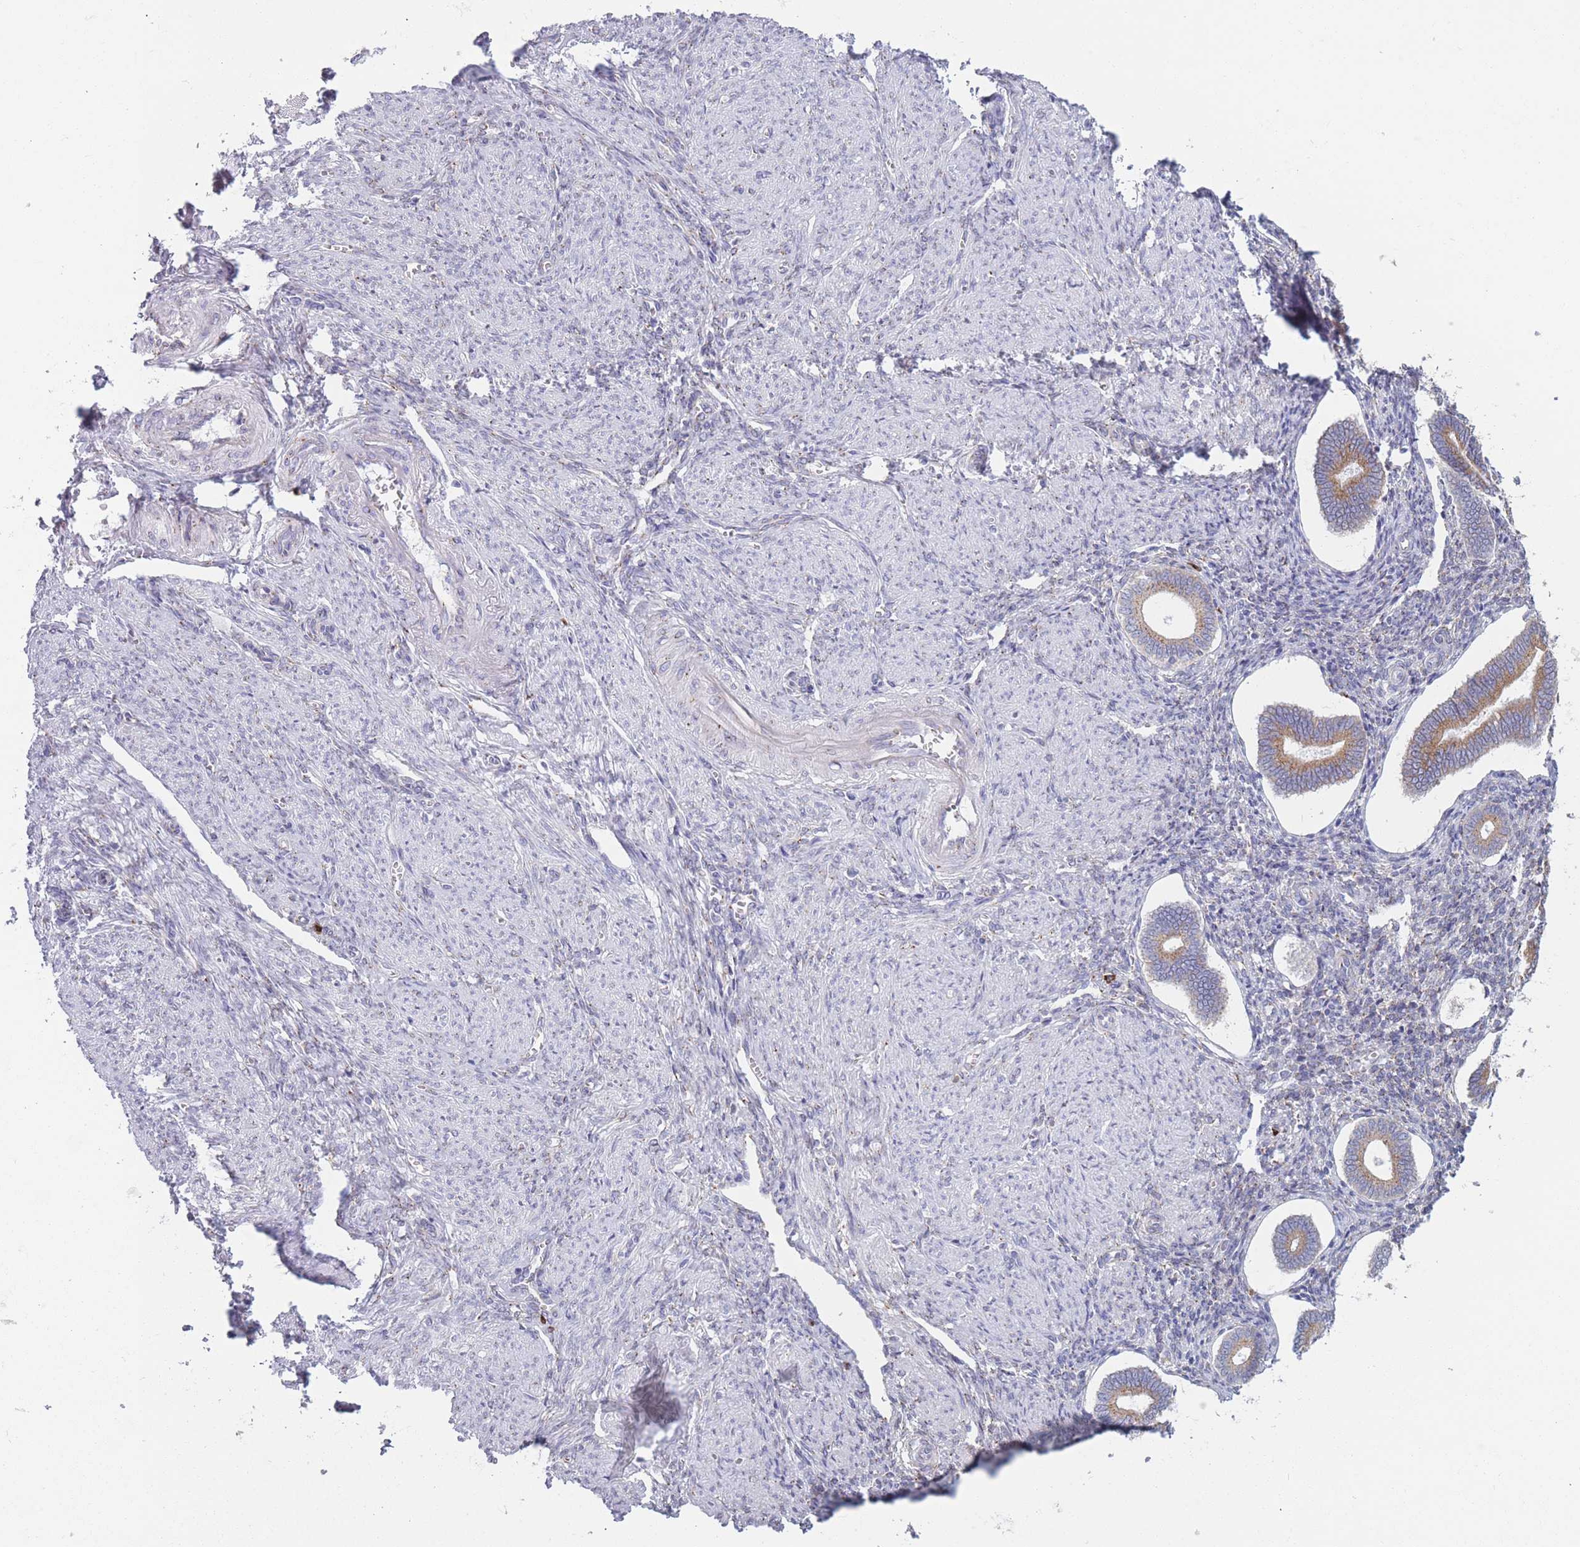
{"staining": {"intensity": "weak", "quantity": "25%-75%", "location": "cytoplasmic/membranous"}, "tissue": "endometrium", "cell_type": "Cells in endometrial stroma", "image_type": "normal", "snomed": [{"axis": "morphology", "description": "Normal tissue, NOS"}, {"axis": "topography", "description": "Endometrium"}], "caption": "The histopathology image exhibits staining of normal endometrium, revealing weak cytoplasmic/membranous protein expression (brown color) within cells in endometrial stroma.", "gene": "MRPL30", "patient": {"sex": "female", "age": 44}}